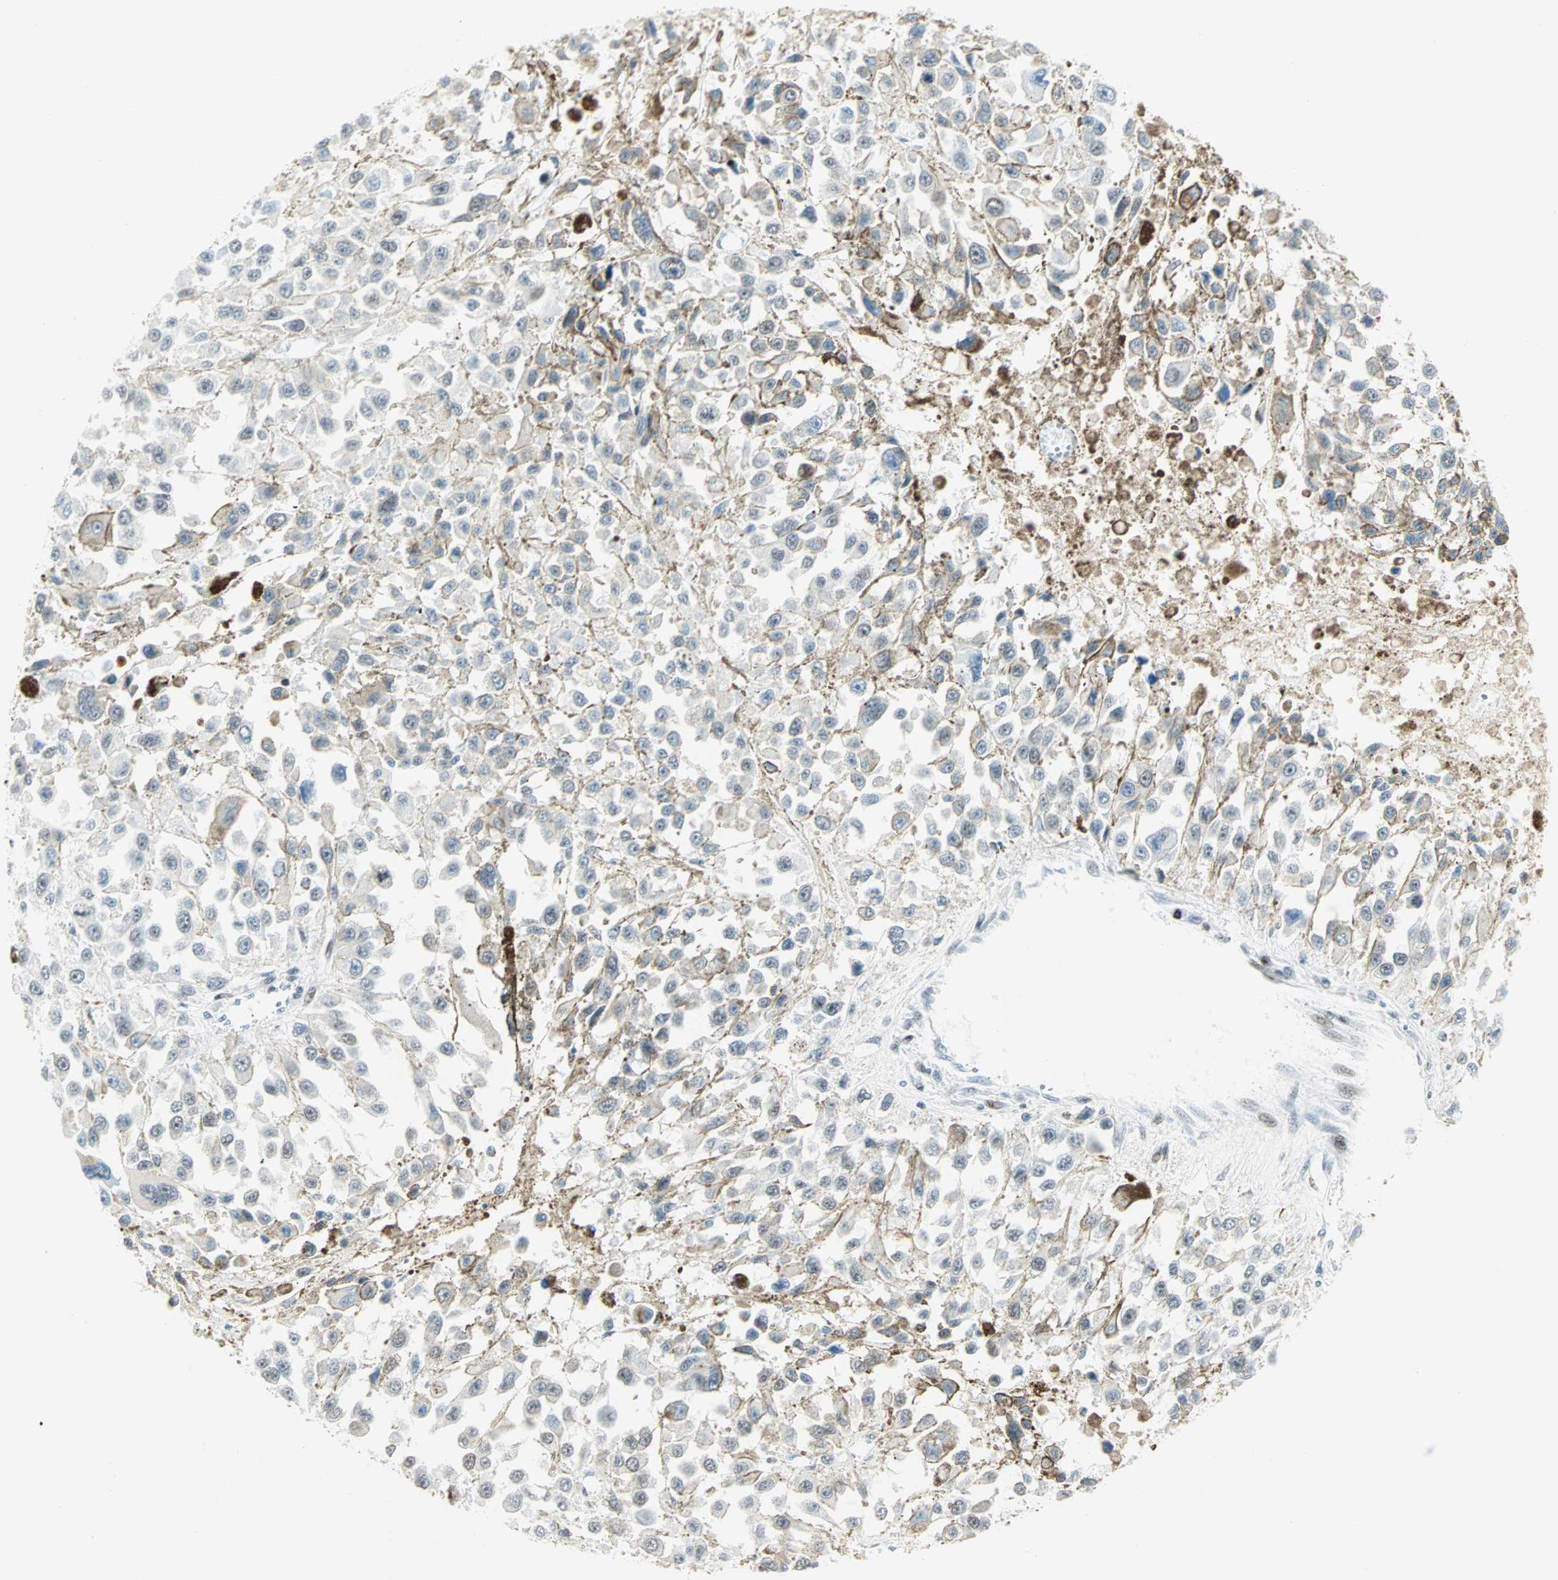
{"staining": {"intensity": "negative", "quantity": "none", "location": "none"}, "tissue": "melanoma", "cell_type": "Tumor cells", "image_type": "cancer", "snomed": [{"axis": "morphology", "description": "Malignant melanoma, Metastatic site"}, {"axis": "topography", "description": "Lymph node"}], "caption": "This is an IHC photomicrograph of human melanoma. There is no expression in tumor cells.", "gene": "PKNOX1", "patient": {"sex": "male", "age": 59}}